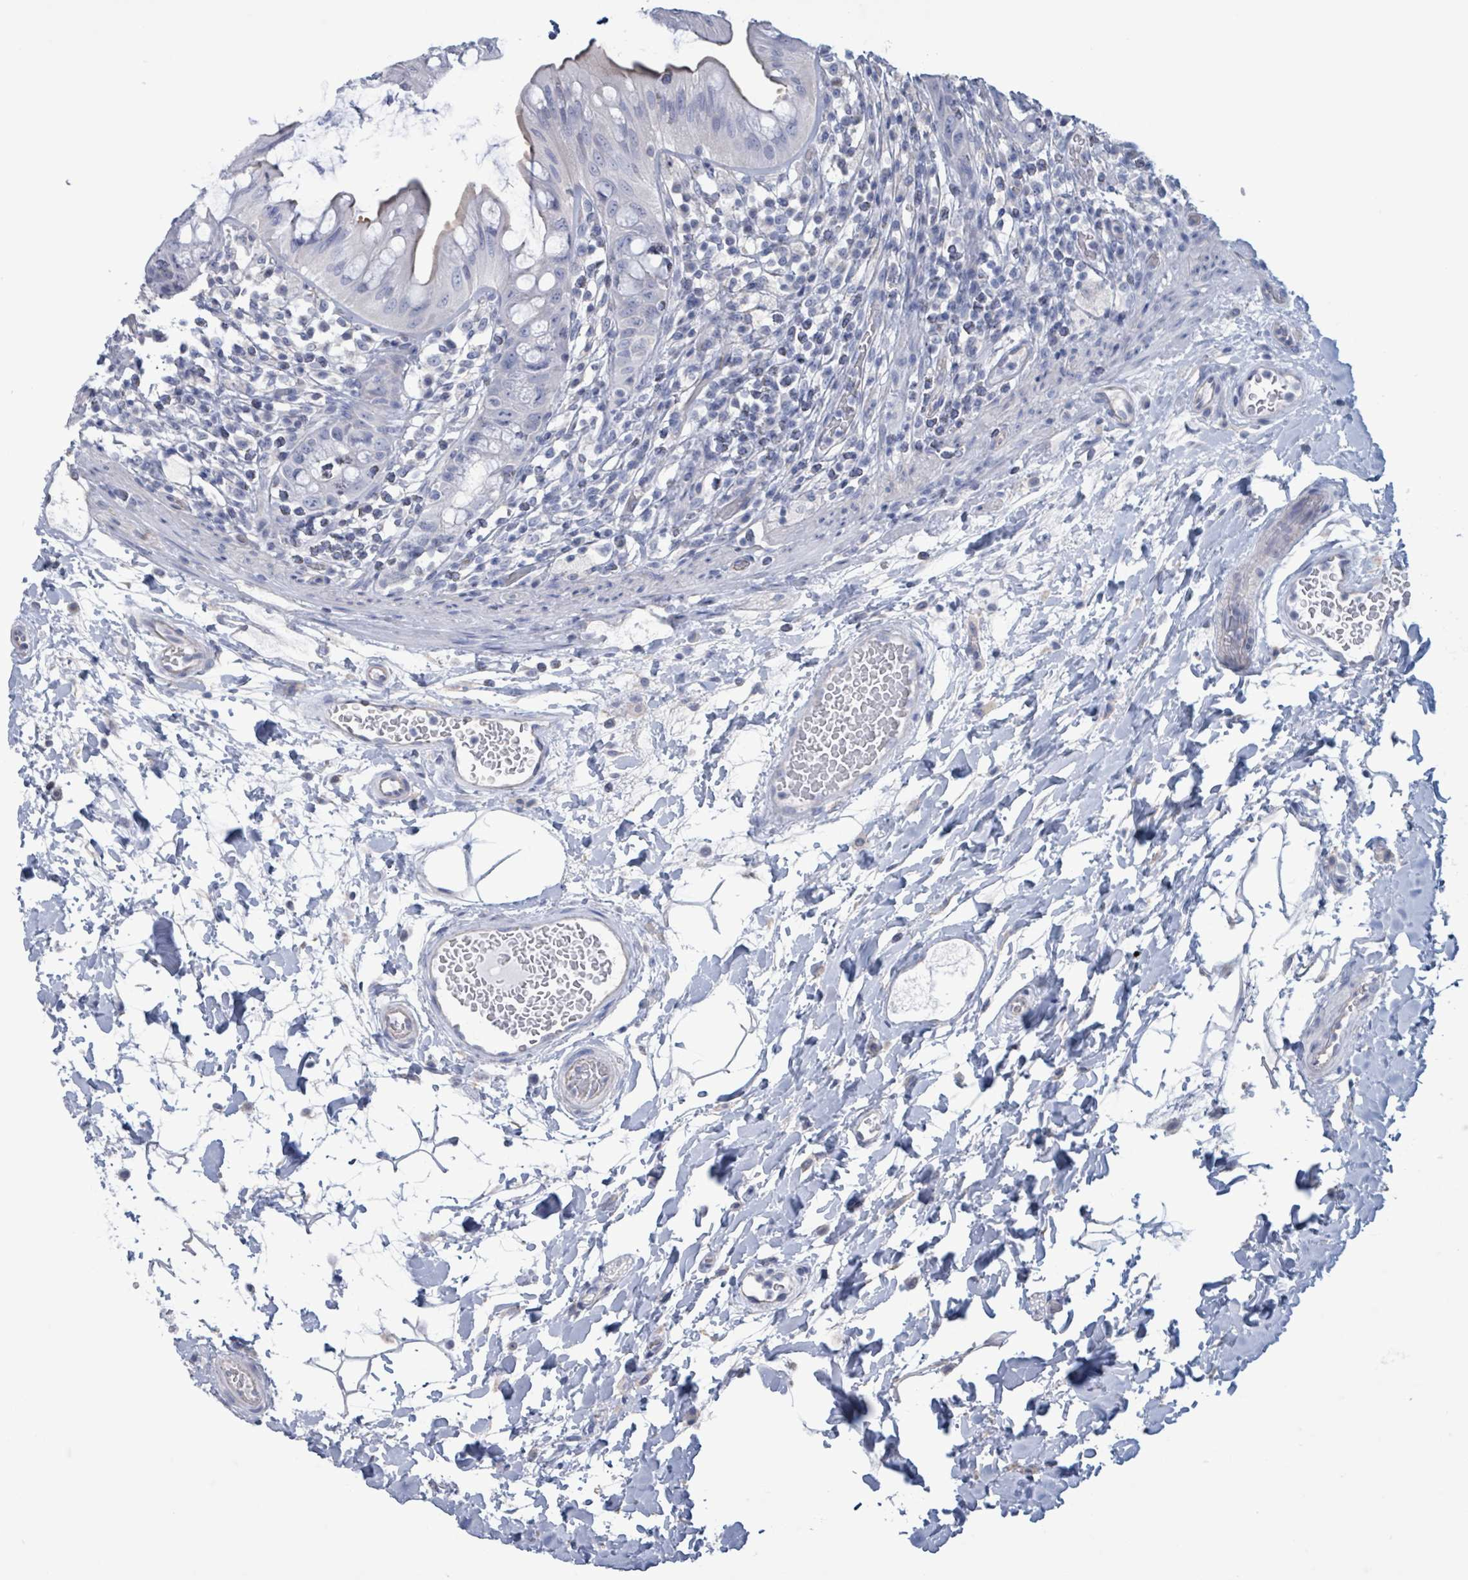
{"staining": {"intensity": "negative", "quantity": "none", "location": "none"}, "tissue": "rectum", "cell_type": "Glandular cells", "image_type": "normal", "snomed": [{"axis": "morphology", "description": "Normal tissue, NOS"}, {"axis": "topography", "description": "Rectum"}], "caption": "High power microscopy image of an immunohistochemistry (IHC) photomicrograph of unremarkable rectum, revealing no significant positivity in glandular cells.", "gene": "CT45A10", "patient": {"sex": "female", "age": 57}}